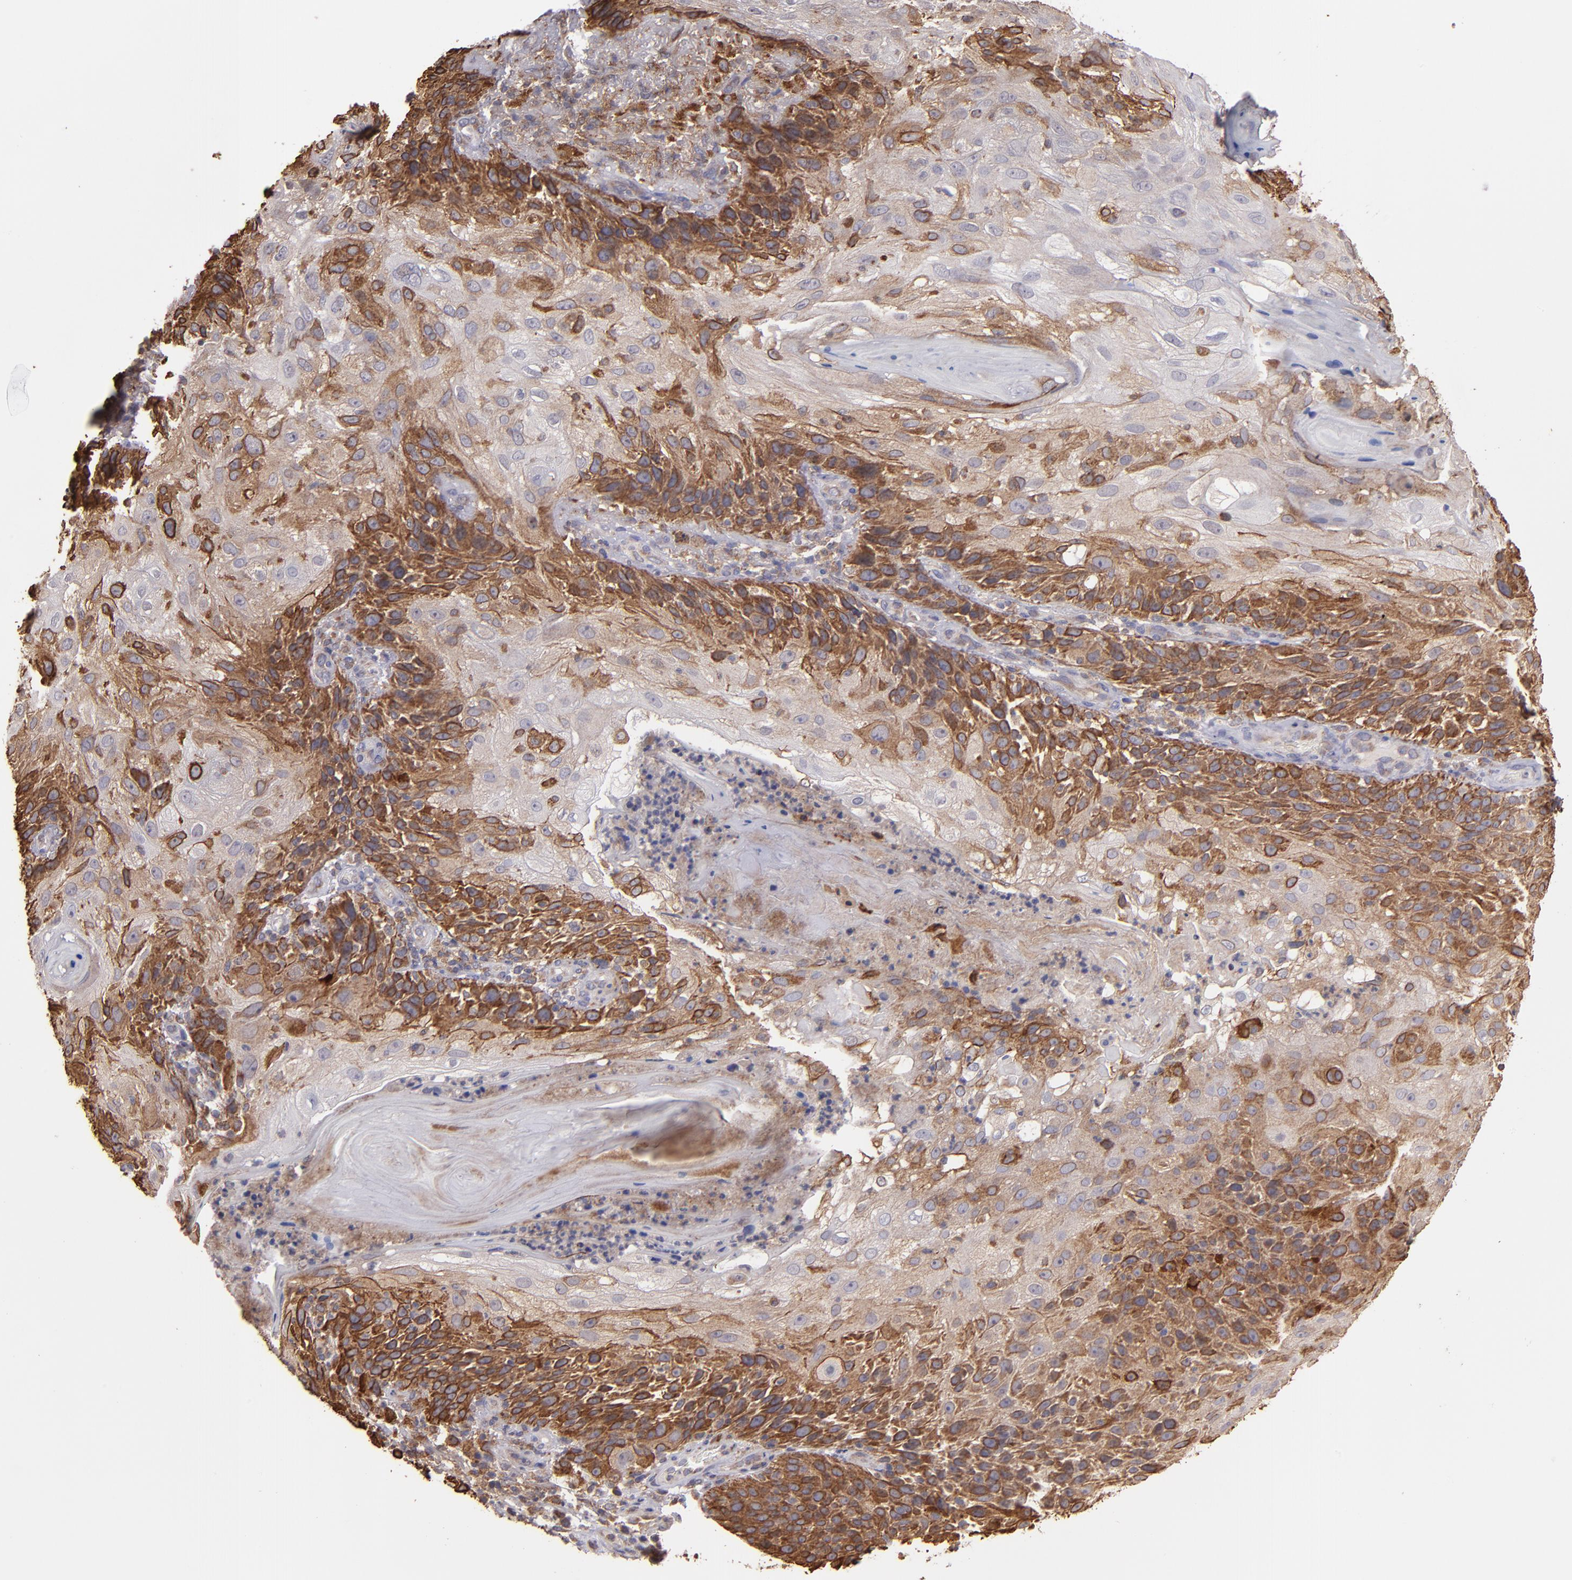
{"staining": {"intensity": "strong", "quantity": "25%-75%", "location": "cytoplasmic/membranous"}, "tissue": "skin cancer", "cell_type": "Tumor cells", "image_type": "cancer", "snomed": [{"axis": "morphology", "description": "Normal tissue, NOS"}, {"axis": "morphology", "description": "Squamous cell carcinoma, NOS"}, {"axis": "topography", "description": "Skin"}], "caption": "About 25%-75% of tumor cells in human skin squamous cell carcinoma reveal strong cytoplasmic/membranous protein staining as visualized by brown immunohistochemical staining.", "gene": "IFIH1", "patient": {"sex": "female", "age": 83}}